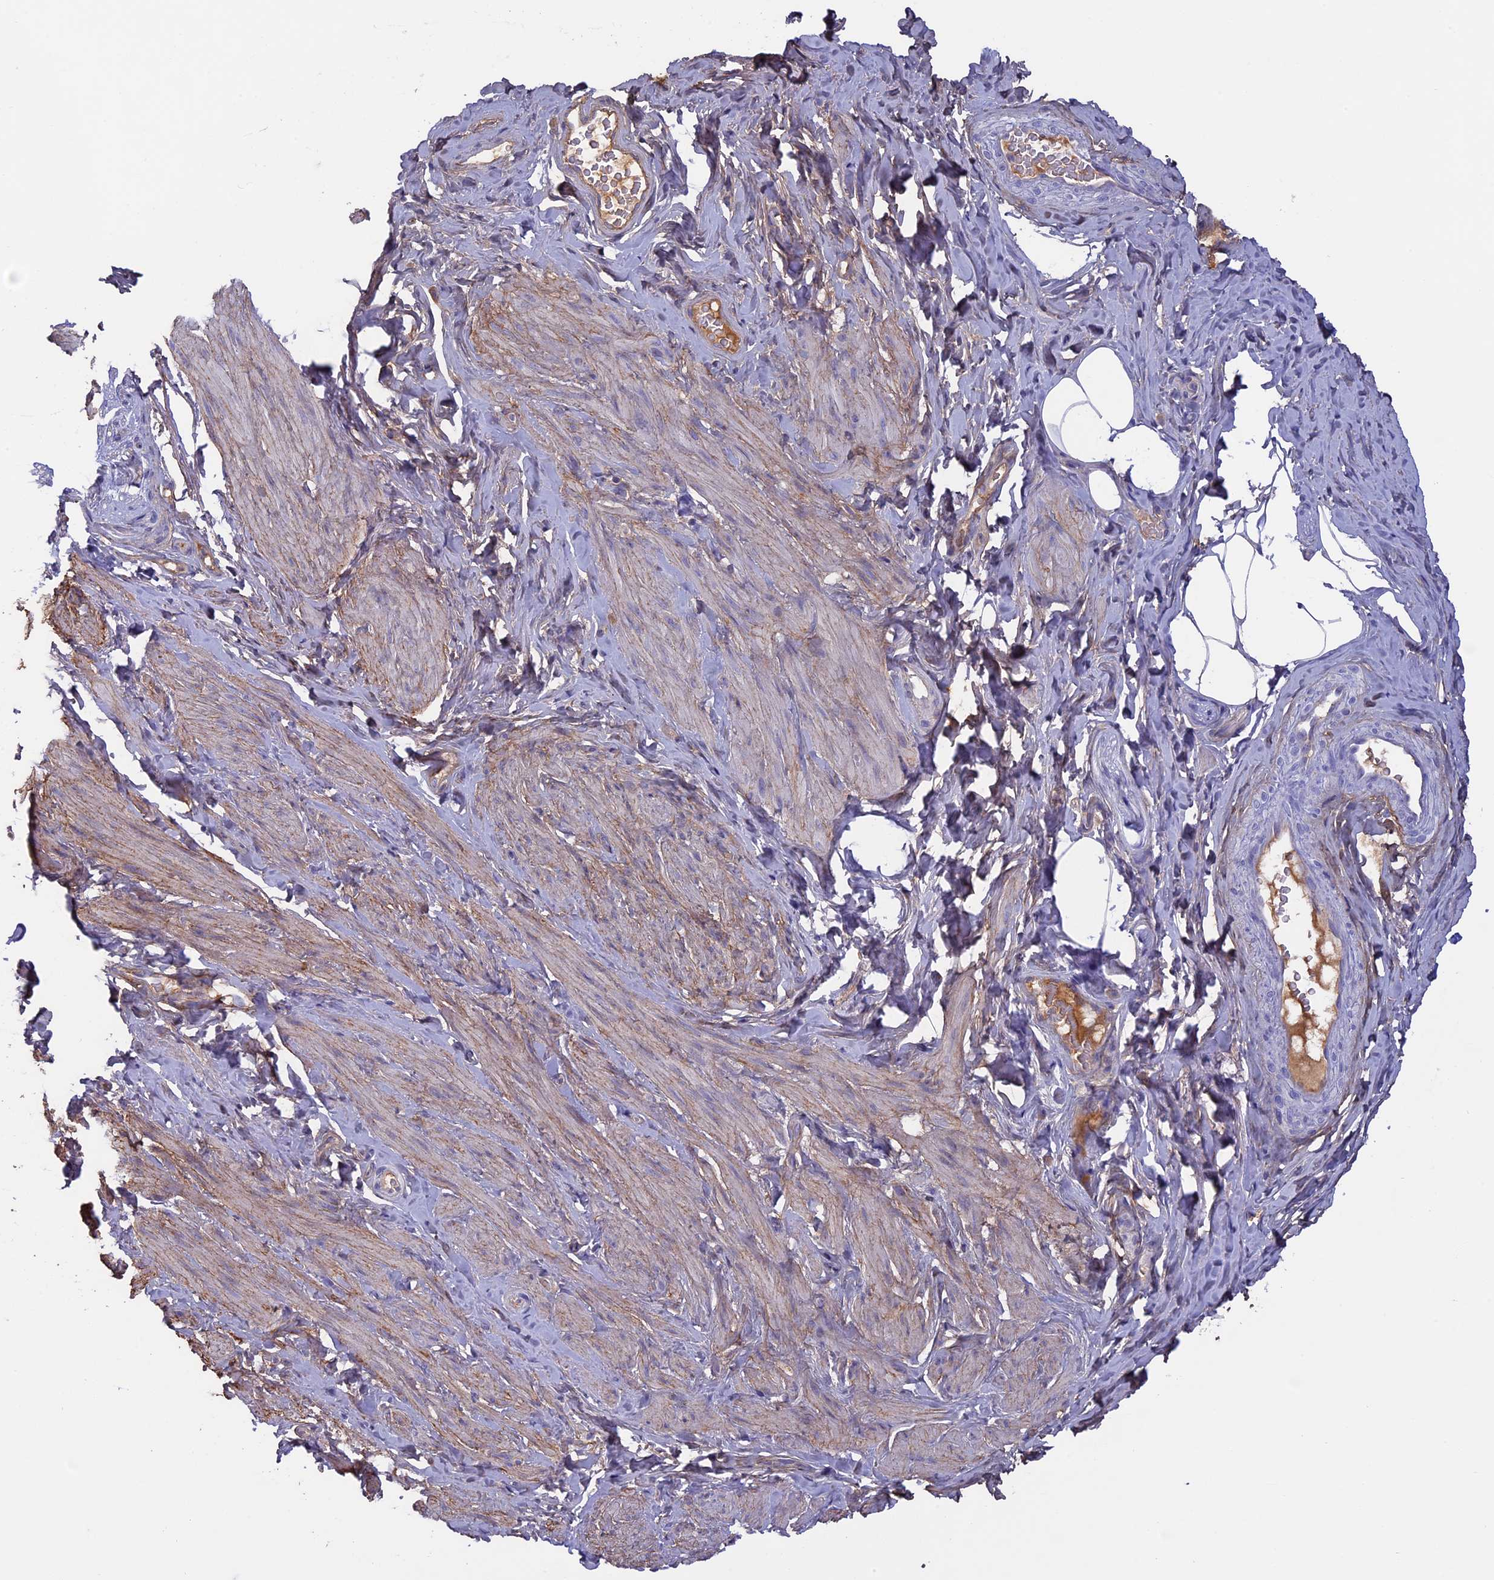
{"staining": {"intensity": "negative", "quantity": "none", "location": "none"}, "tissue": "smooth muscle", "cell_type": "Smooth muscle cells", "image_type": "normal", "snomed": [{"axis": "morphology", "description": "Normal tissue, NOS"}, {"axis": "topography", "description": "Smooth muscle"}, {"axis": "topography", "description": "Peripheral nerve tissue"}], "caption": "This micrograph is of unremarkable smooth muscle stained with immunohistochemistry to label a protein in brown with the nuclei are counter-stained blue. There is no staining in smooth muscle cells. The staining was performed using DAB (3,3'-diaminobenzidine) to visualize the protein expression in brown, while the nuclei were stained in blue with hematoxylin (Magnification: 20x).", "gene": "COL4A3", "patient": {"sex": "male", "age": 69}}